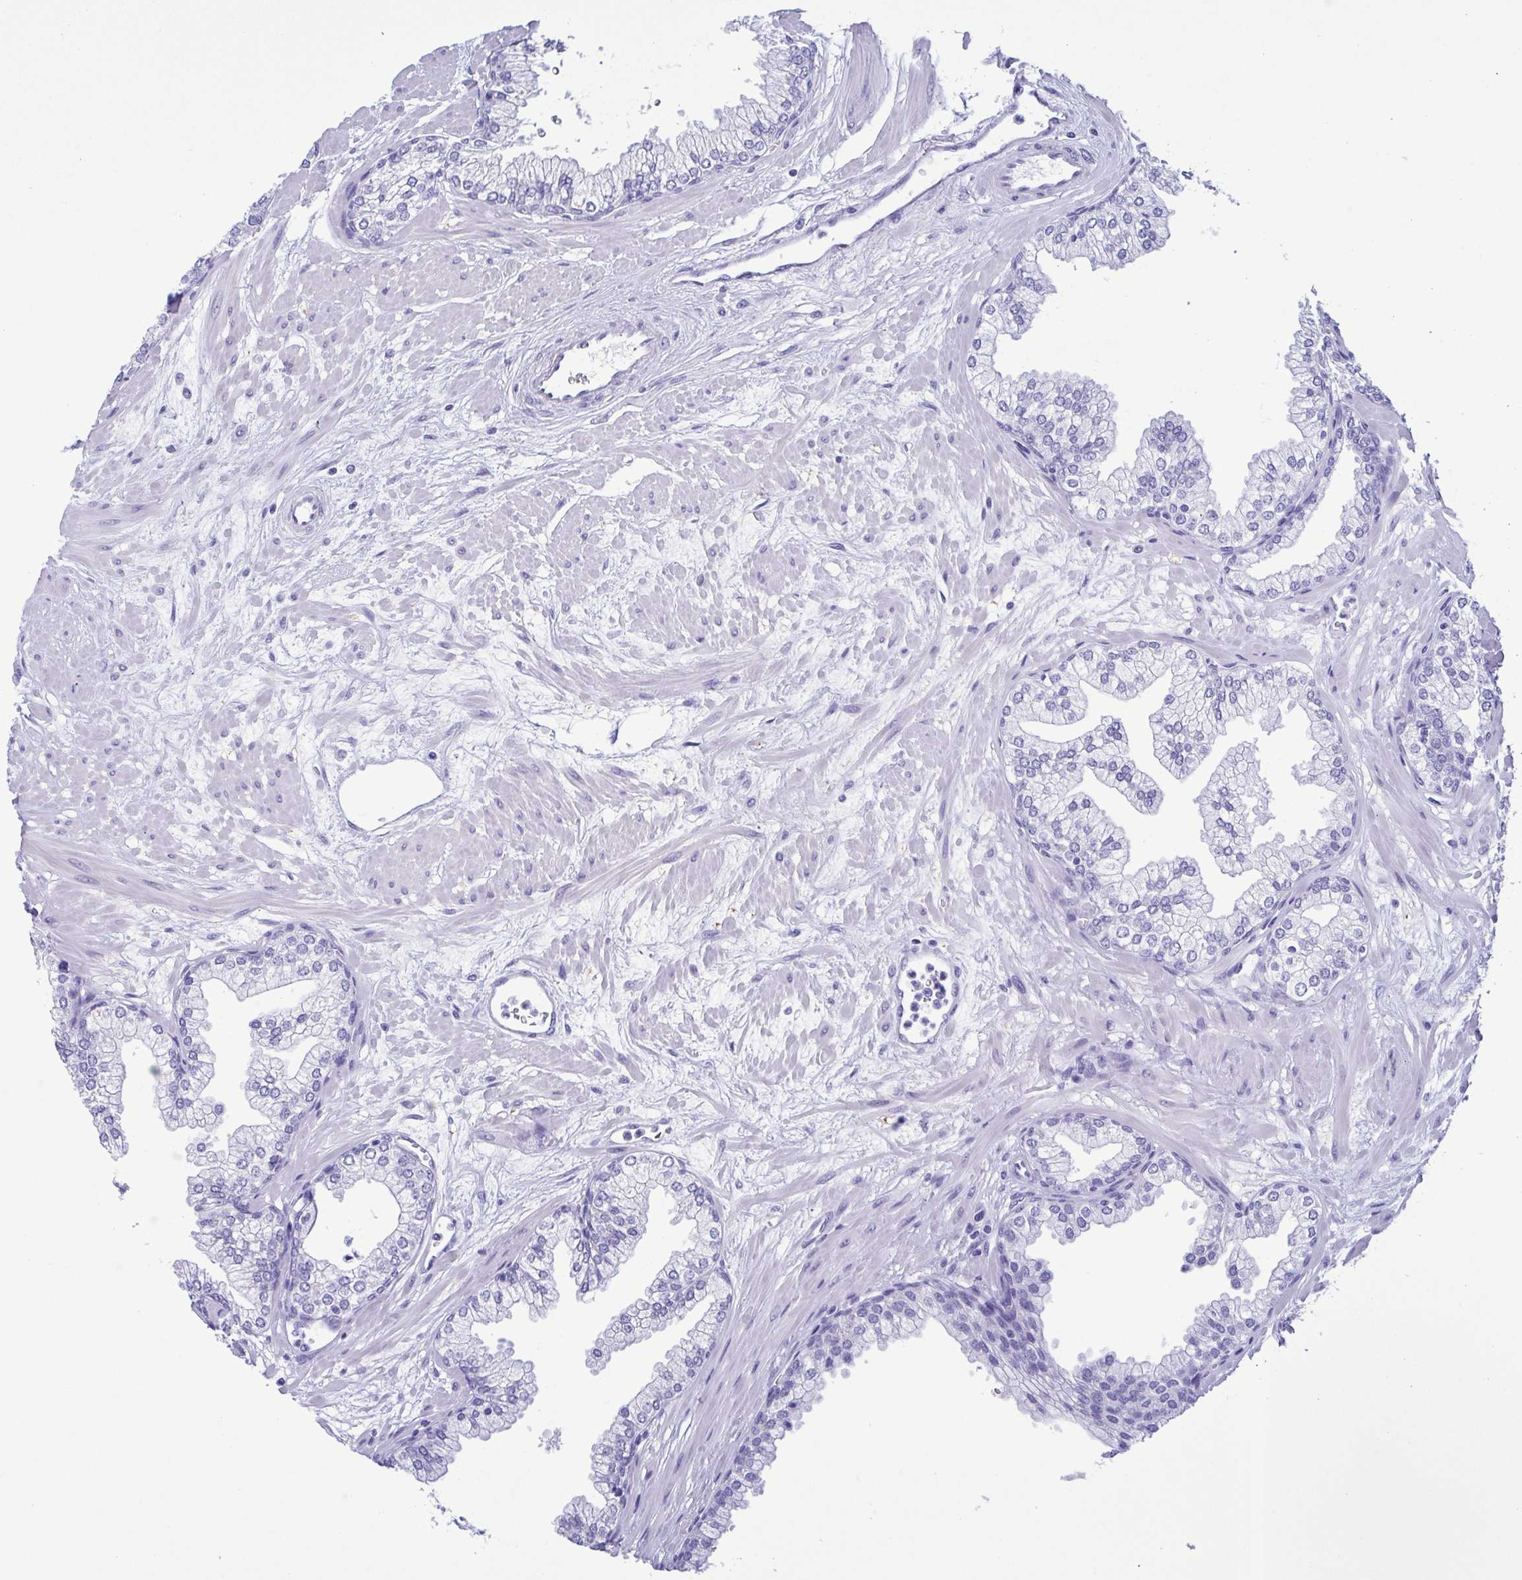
{"staining": {"intensity": "negative", "quantity": "none", "location": "none"}, "tissue": "prostate", "cell_type": "Glandular cells", "image_type": "normal", "snomed": [{"axis": "morphology", "description": "Normal tissue, NOS"}, {"axis": "topography", "description": "Prostate"}, {"axis": "topography", "description": "Peripheral nerve tissue"}], "caption": "Immunohistochemistry of normal human prostate displays no expression in glandular cells.", "gene": "TSPY10", "patient": {"sex": "male", "age": 61}}